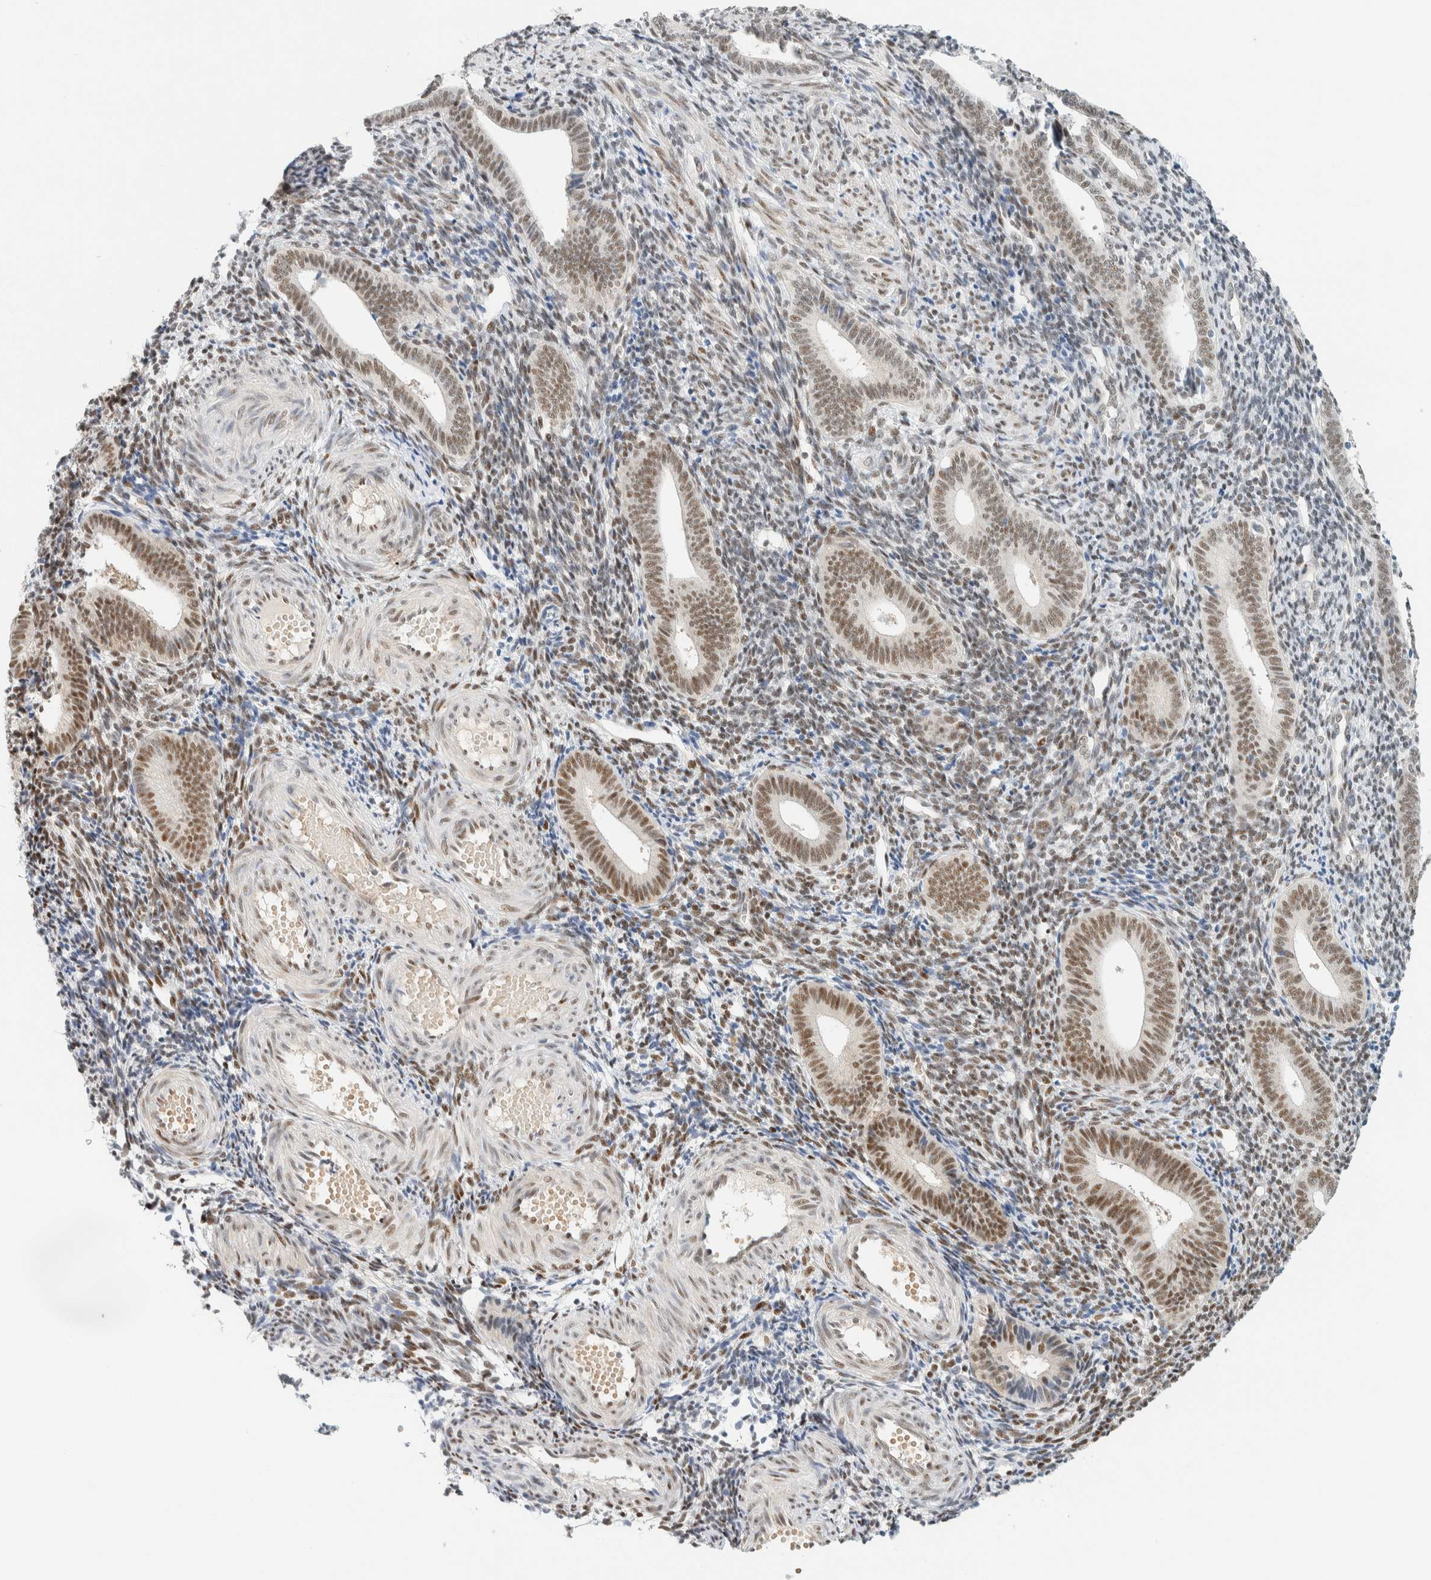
{"staining": {"intensity": "moderate", "quantity": "25%-75%", "location": "nuclear"}, "tissue": "endometrium", "cell_type": "Cells in endometrial stroma", "image_type": "normal", "snomed": [{"axis": "morphology", "description": "Normal tissue, NOS"}, {"axis": "topography", "description": "Uterus"}, {"axis": "topography", "description": "Endometrium"}], "caption": "Normal endometrium demonstrates moderate nuclear staining in about 25%-75% of cells in endometrial stroma.", "gene": "ZNF683", "patient": {"sex": "female", "age": 33}}